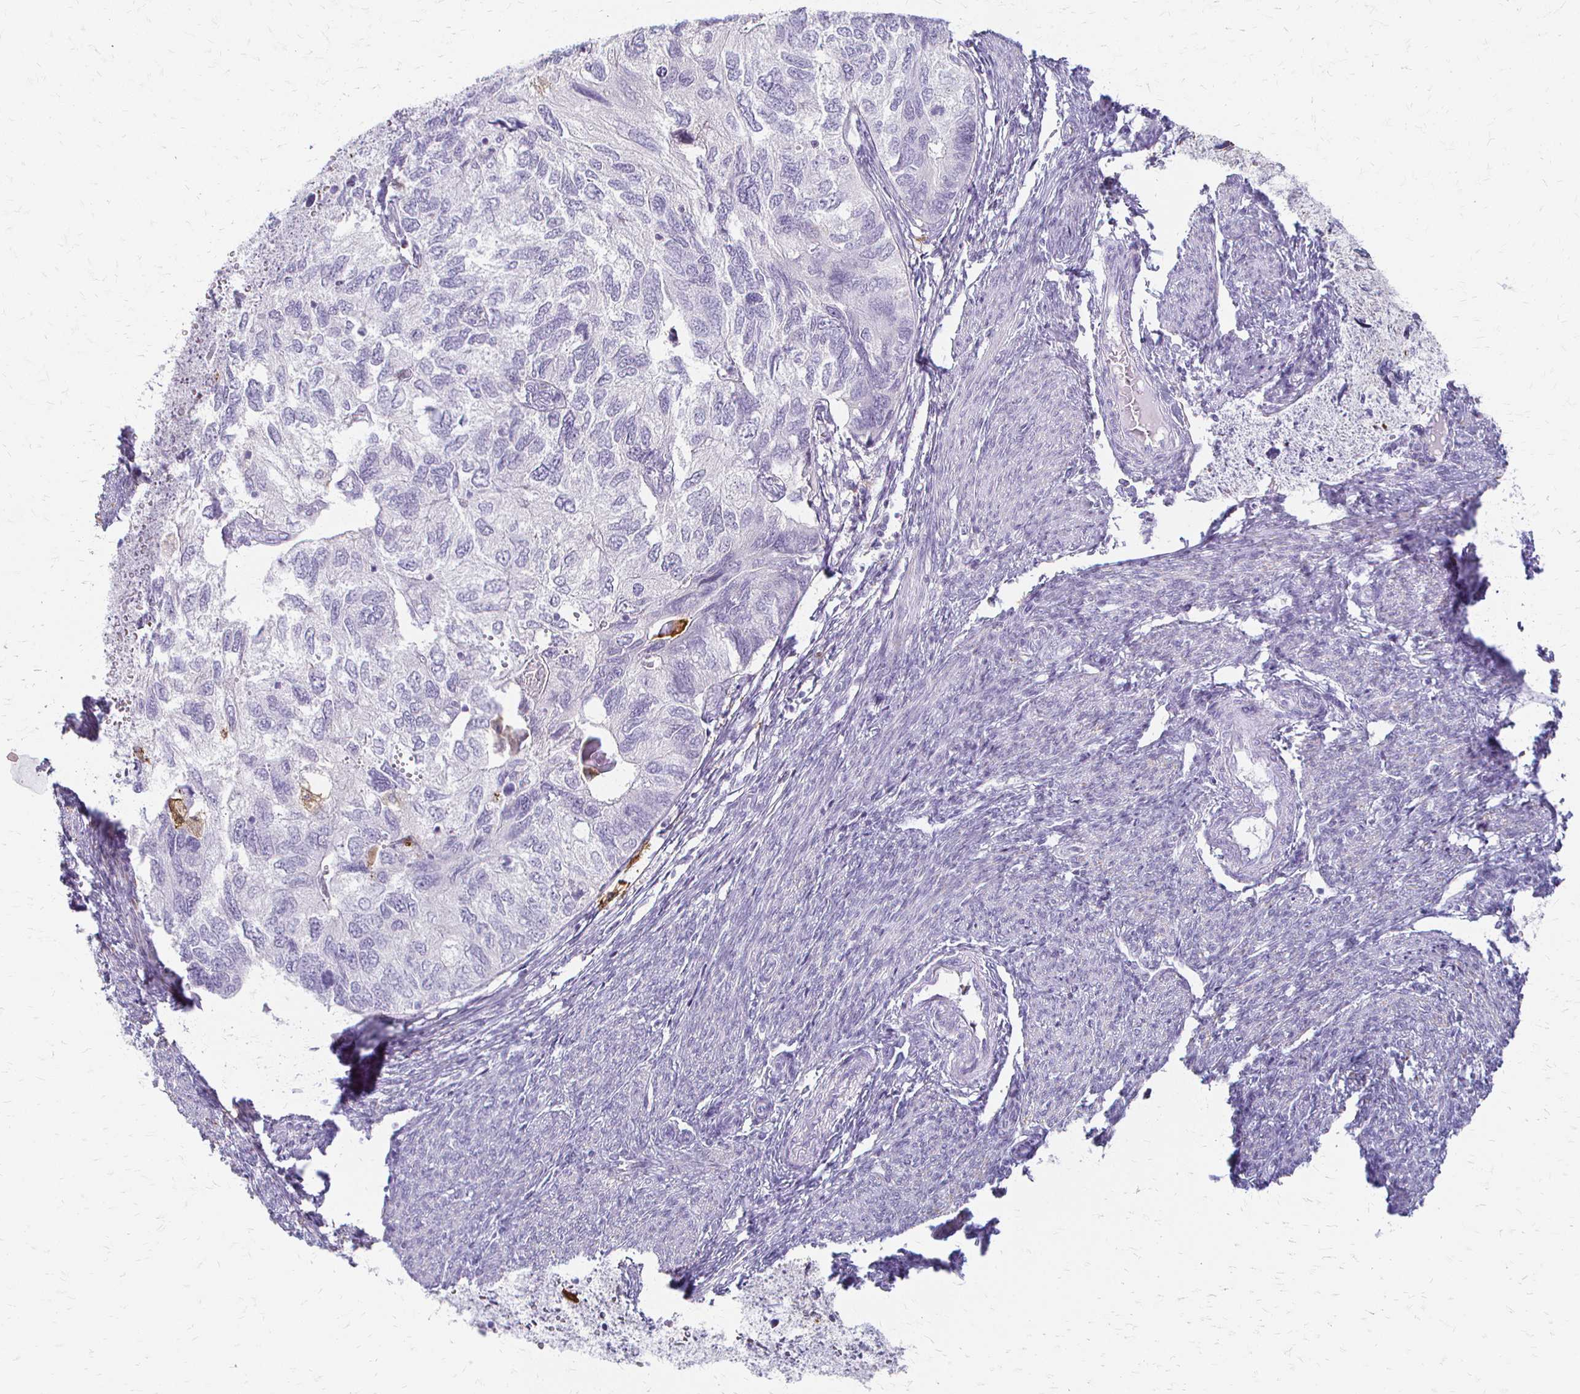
{"staining": {"intensity": "negative", "quantity": "none", "location": "none"}, "tissue": "endometrial cancer", "cell_type": "Tumor cells", "image_type": "cancer", "snomed": [{"axis": "morphology", "description": "Carcinoma, NOS"}, {"axis": "topography", "description": "Uterus"}], "caption": "Tumor cells are negative for brown protein staining in endometrial cancer (carcinoma).", "gene": "ACP5", "patient": {"sex": "female", "age": 76}}